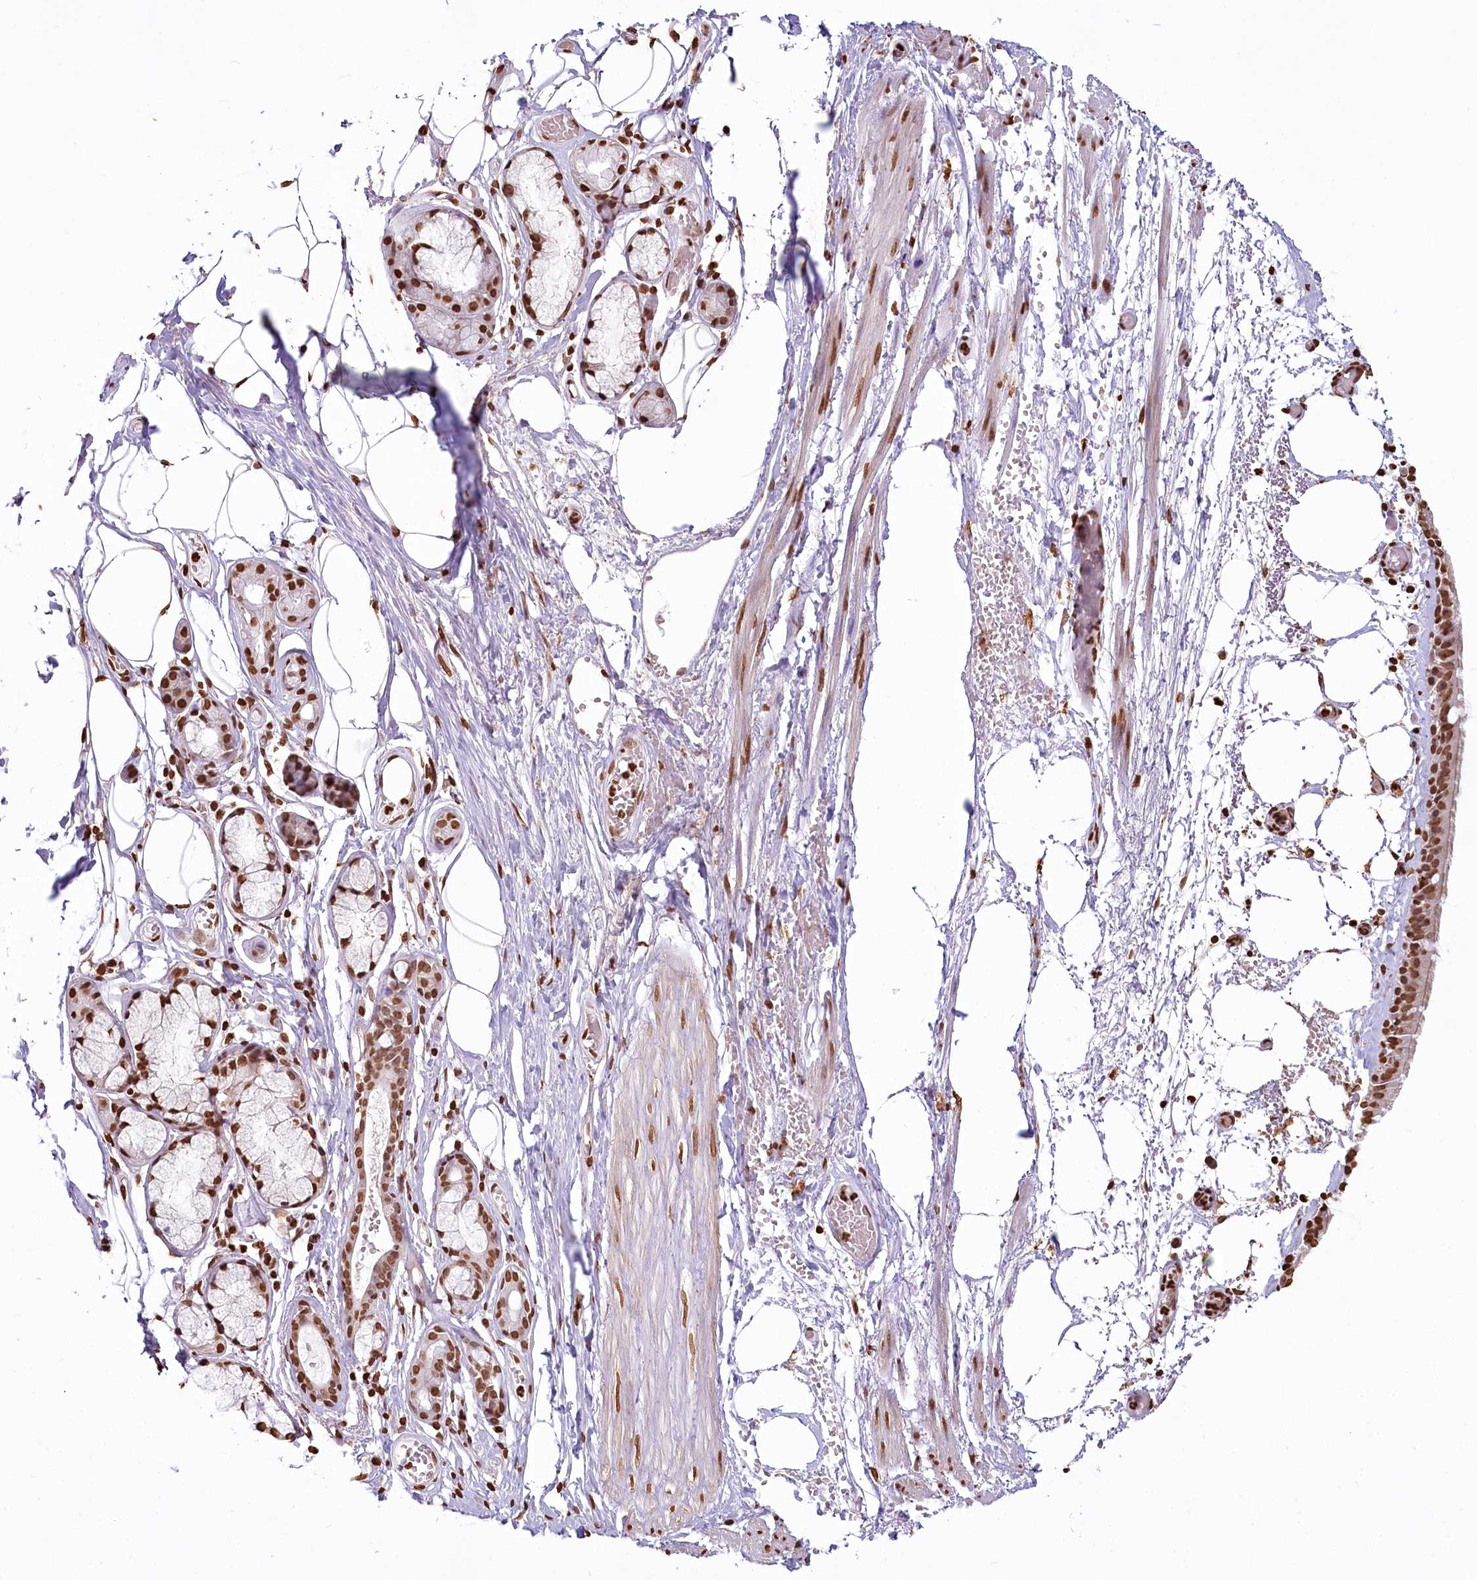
{"staining": {"intensity": "moderate", "quantity": ">75%", "location": "cytoplasmic/membranous,nuclear"}, "tissue": "bronchus", "cell_type": "Respiratory epithelial cells", "image_type": "normal", "snomed": [{"axis": "morphology", "description": "Normal tissue, NOS"}, {"axis": "topography", "description": "Bronchus"}, {"axis": "topography", "description": "Lung"}], "caption": "IHC image of benign bronchus: human bronchus stained using IHC displays medium levels of moderate protein expression localized specifically in the cytoplasmic/membranous,nuclear of respiratory epithelial cells, appearing as a cytoplasmic/membranous,nuclear brown color.", "gene": "FAM13A", "patient": {"sex": "male", "age": 56}}